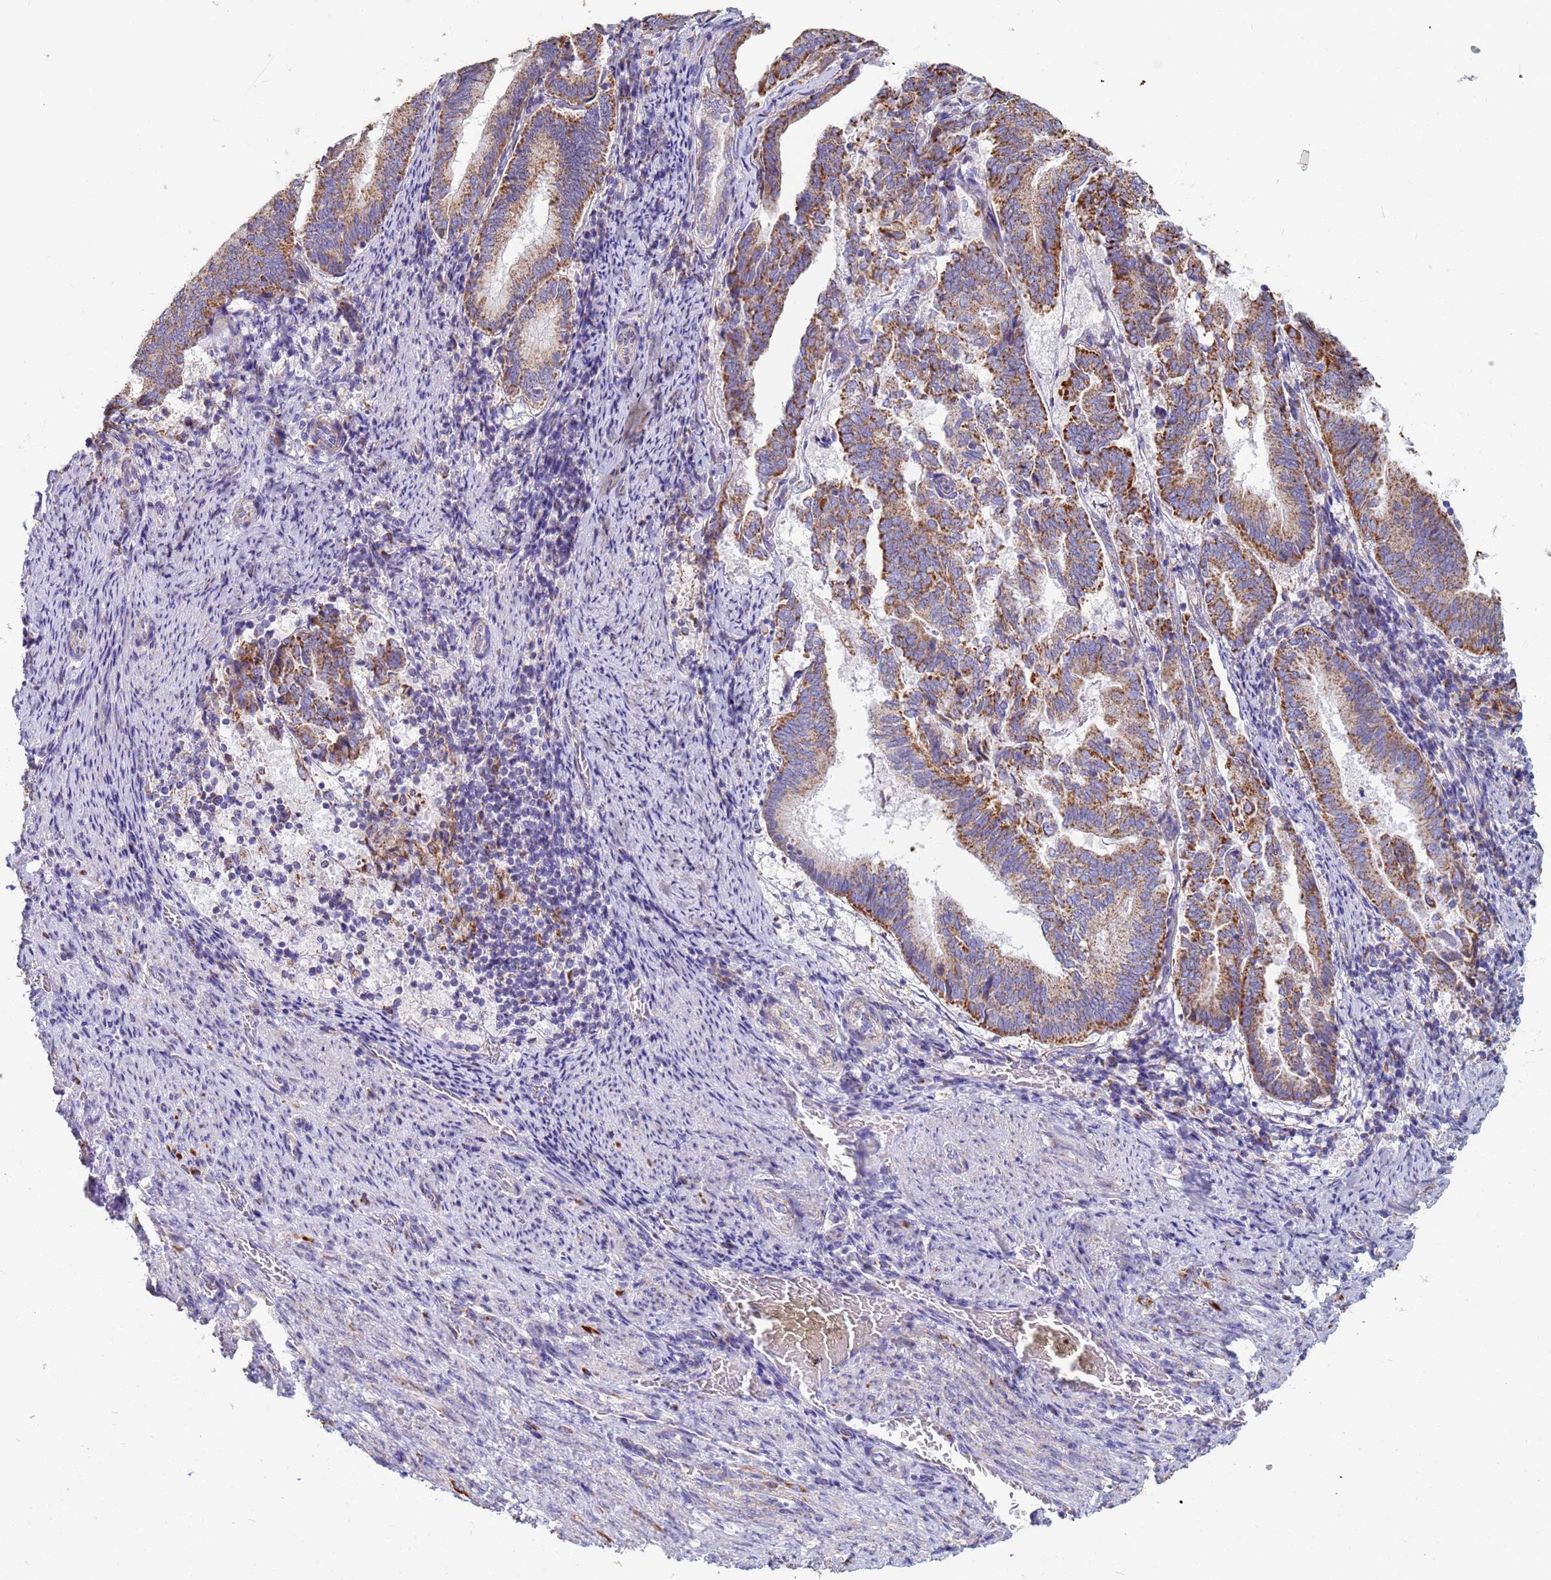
{"staining": {"intensity": "moderate", "quantity": ">75%", "location": "cytoplasmic/membranous"}, "tissue": "endometrial cancer", "cell_type": "Tumor cells", "image_type": "cancer", "snomed": [{"axis": "morphology", "description": "Adenocarcinoma, NOS"}, {"axis": "topography", "description": "Endometrium"}], "caption": "Tumor cells display medium levels of moderate cytoplasmic/membranous positivity in about >75% of cells in human endometrial cancer (adenocarcinoma). (brown staining indicates protein expression, while blue staining denotes nuclei).", "gene": "UQCRH", "patient": {"sex": "female", "age": 80}}